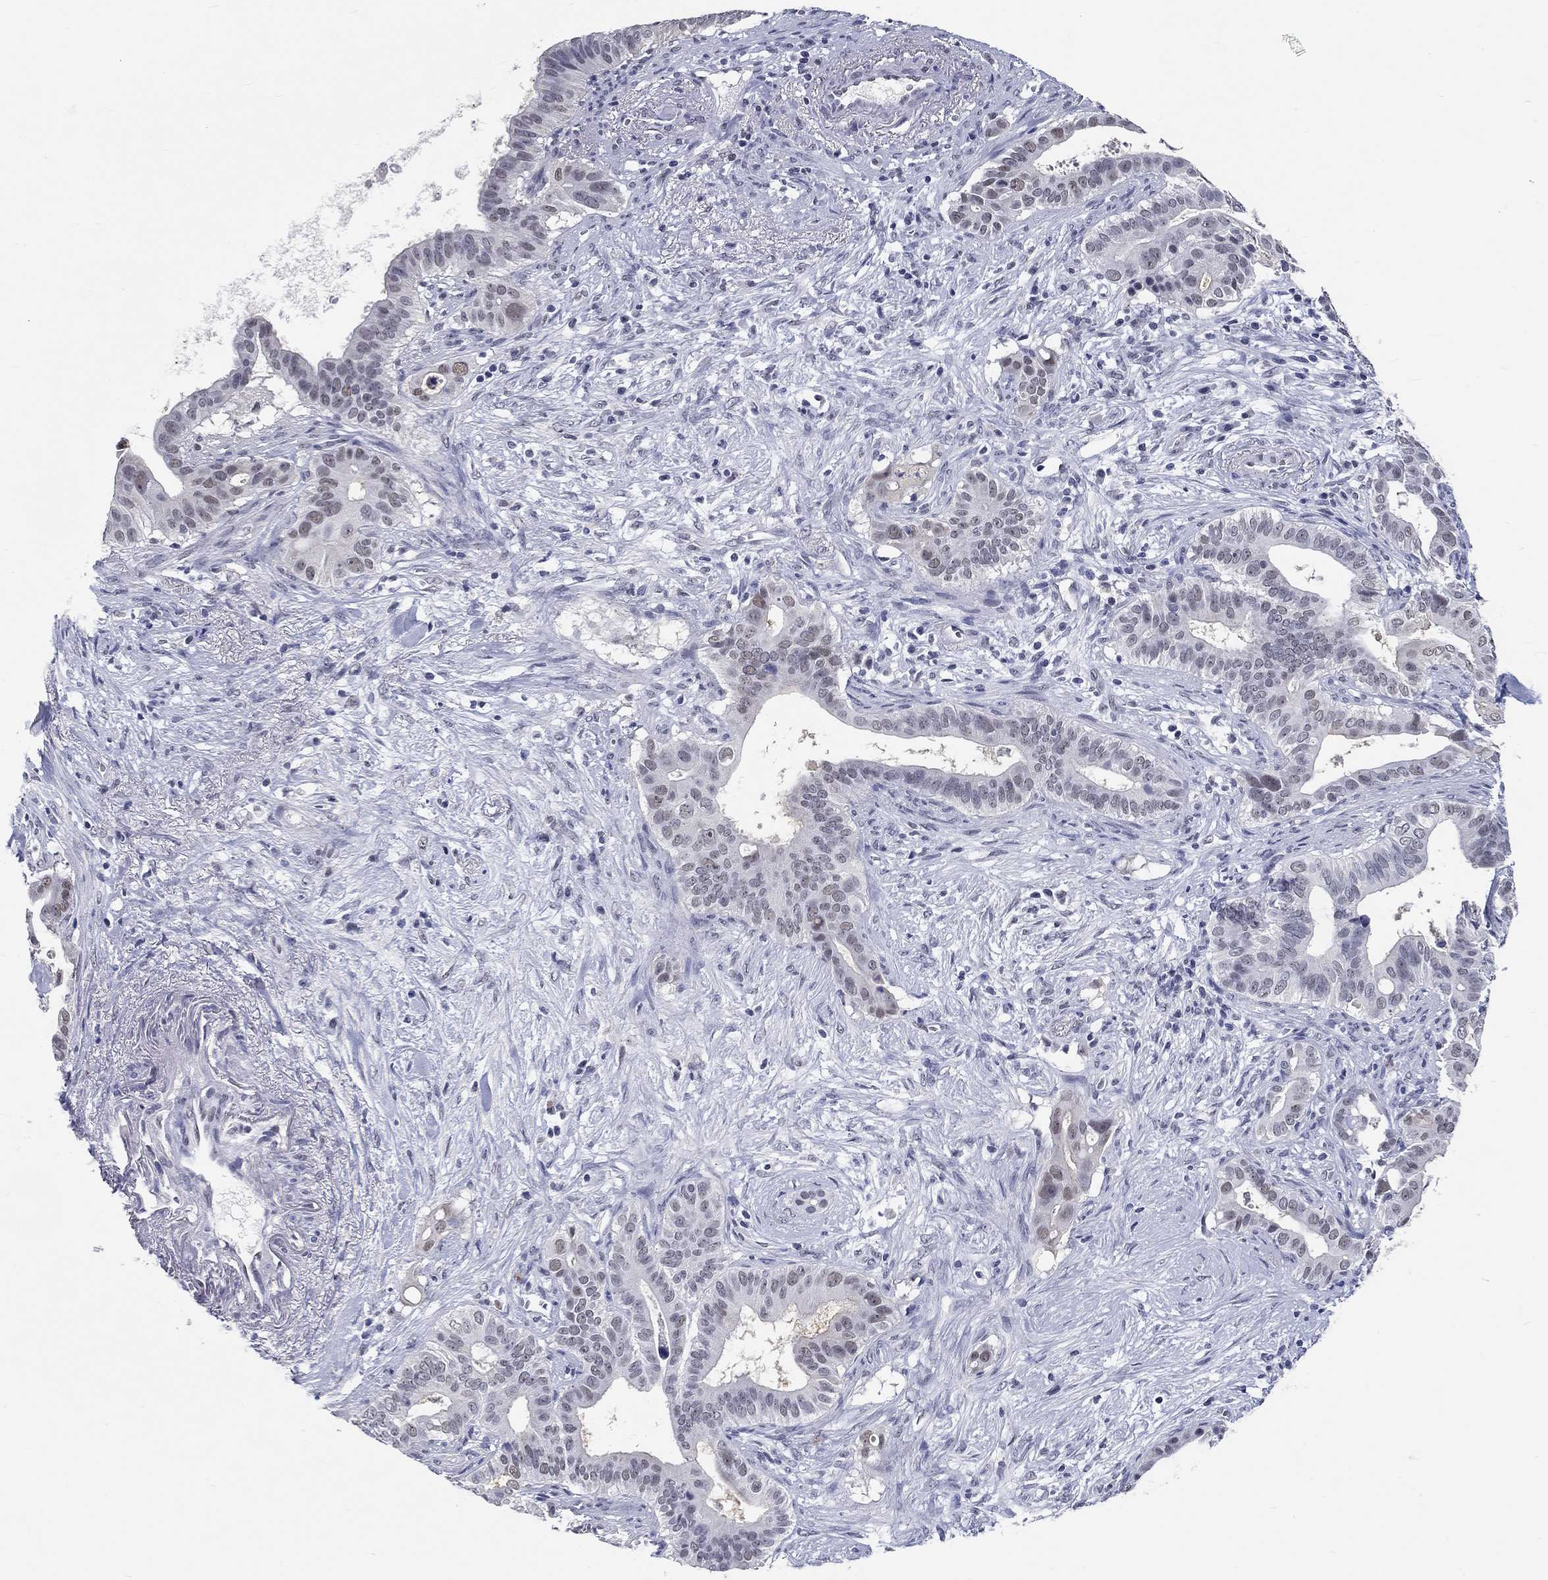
{"staining": {"intensity": "weak", "quantity": "<25%", "location": "nuclear"}, "tissue": "pancreatic cancer", "cell_type": "Tumor cells", "image_type": "cancer", "snomed": [{"axis": "morphology", "description": "Adenocarcinoma, NOS"}, {"axis": "topography", "description": "Pancreas"}], "caption": "Tumor cells are negative for brown protein staining in pancreatic cancer (adenocarcinoma).", "gene": "GRIN1", "patient": {"sex": "male", "age": 61}}